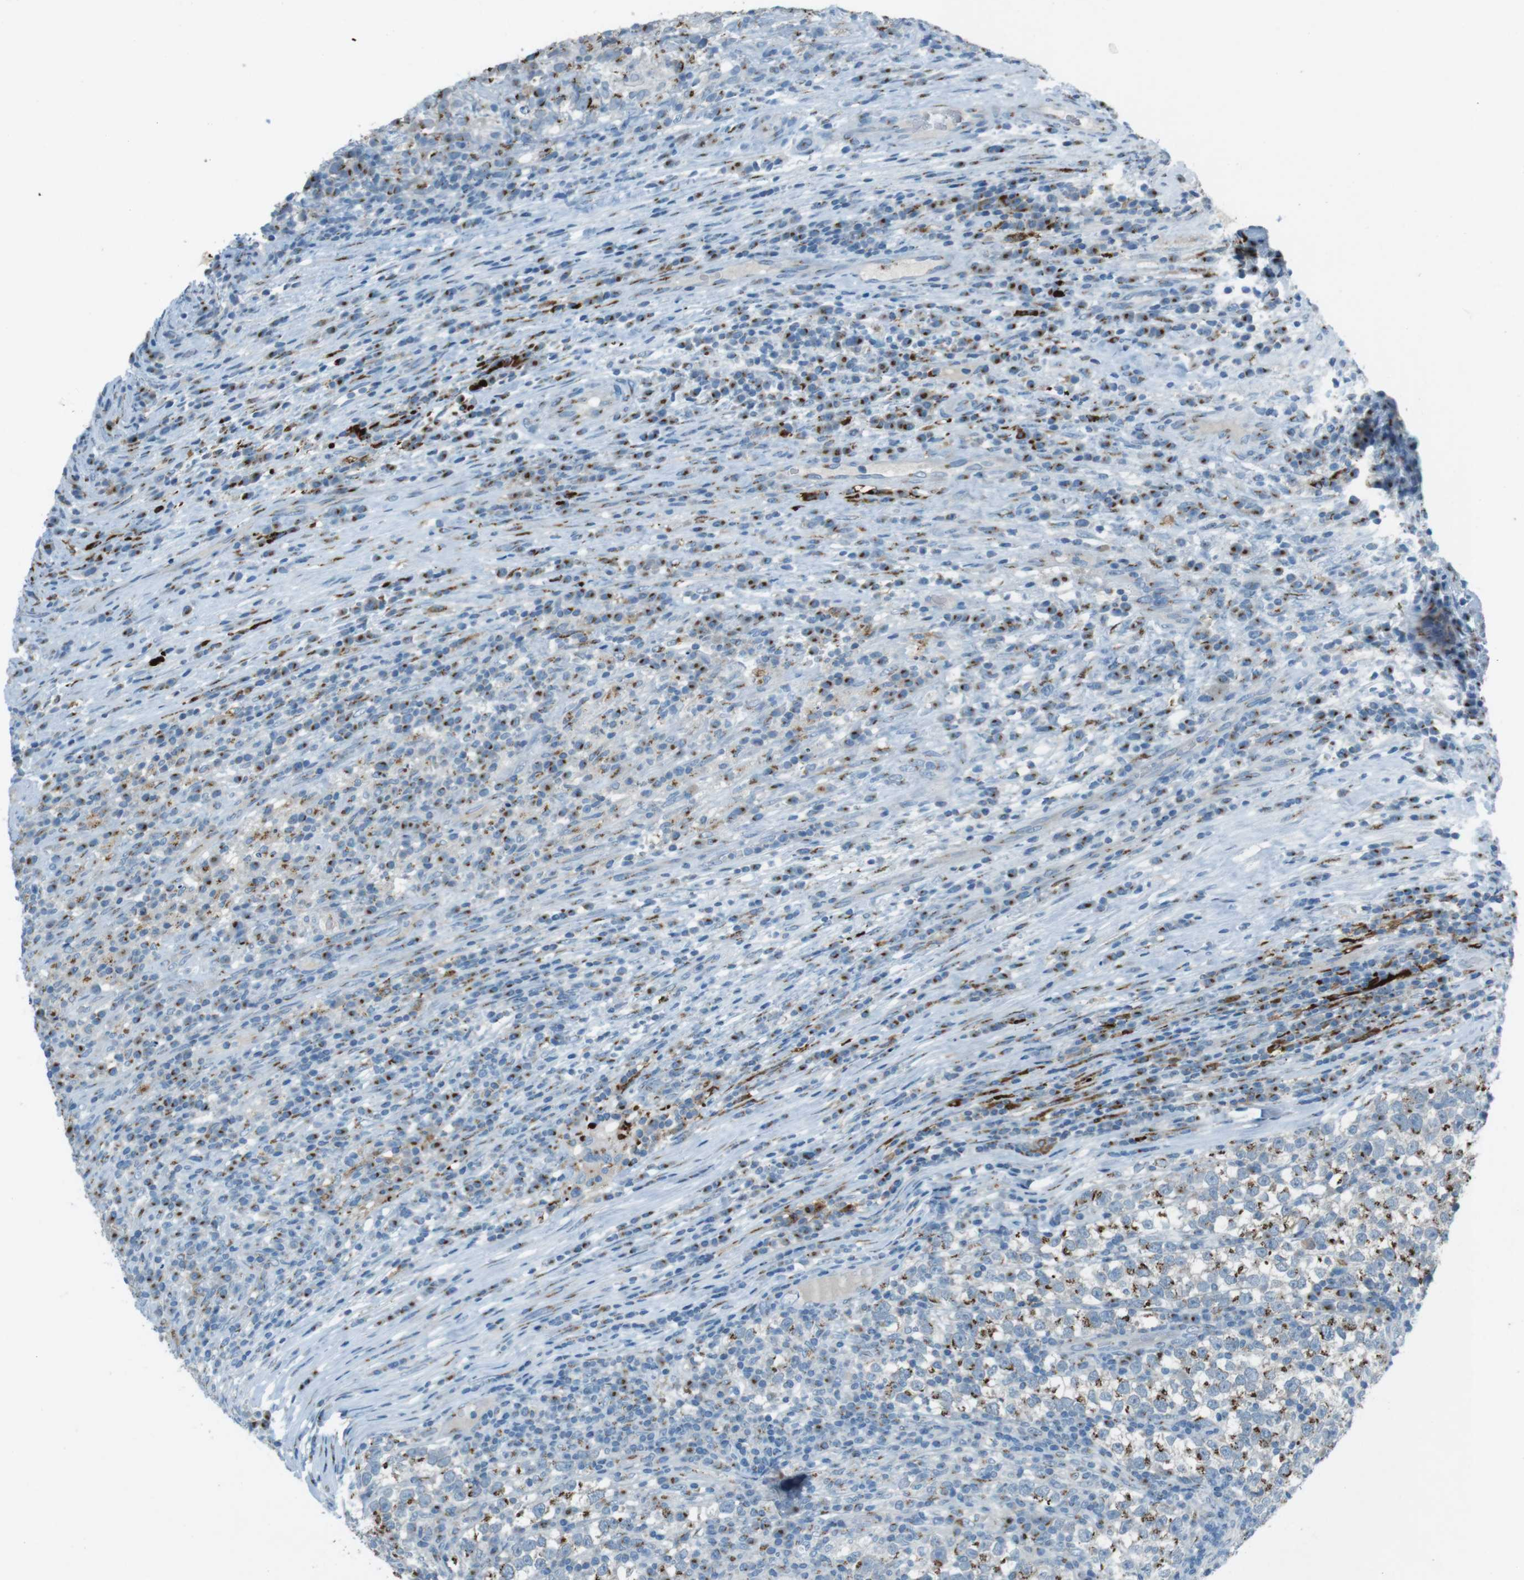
{"staining": {"intensity": "strong", "quantity": "<25%", "location": "cytoplasmic/membranous"}, "tissue": "testis cancer", "cell_type": "Tumor cells", "image_type": "cancer", "snomed": [{"axis": "morphology", "description": "Normal tissue, NOS"}, {"axis": "morphology", "description": "Seminoma, NOS"}, {"axis": "topography", "description": "Testis"}], "caption": "Strong cytoplasmic/membranous positivity is identified in about <25% of tumor cells in seminoma (testis).", "gene": "TXNDC15", "patient": {"sex": "male", "age": 43}}